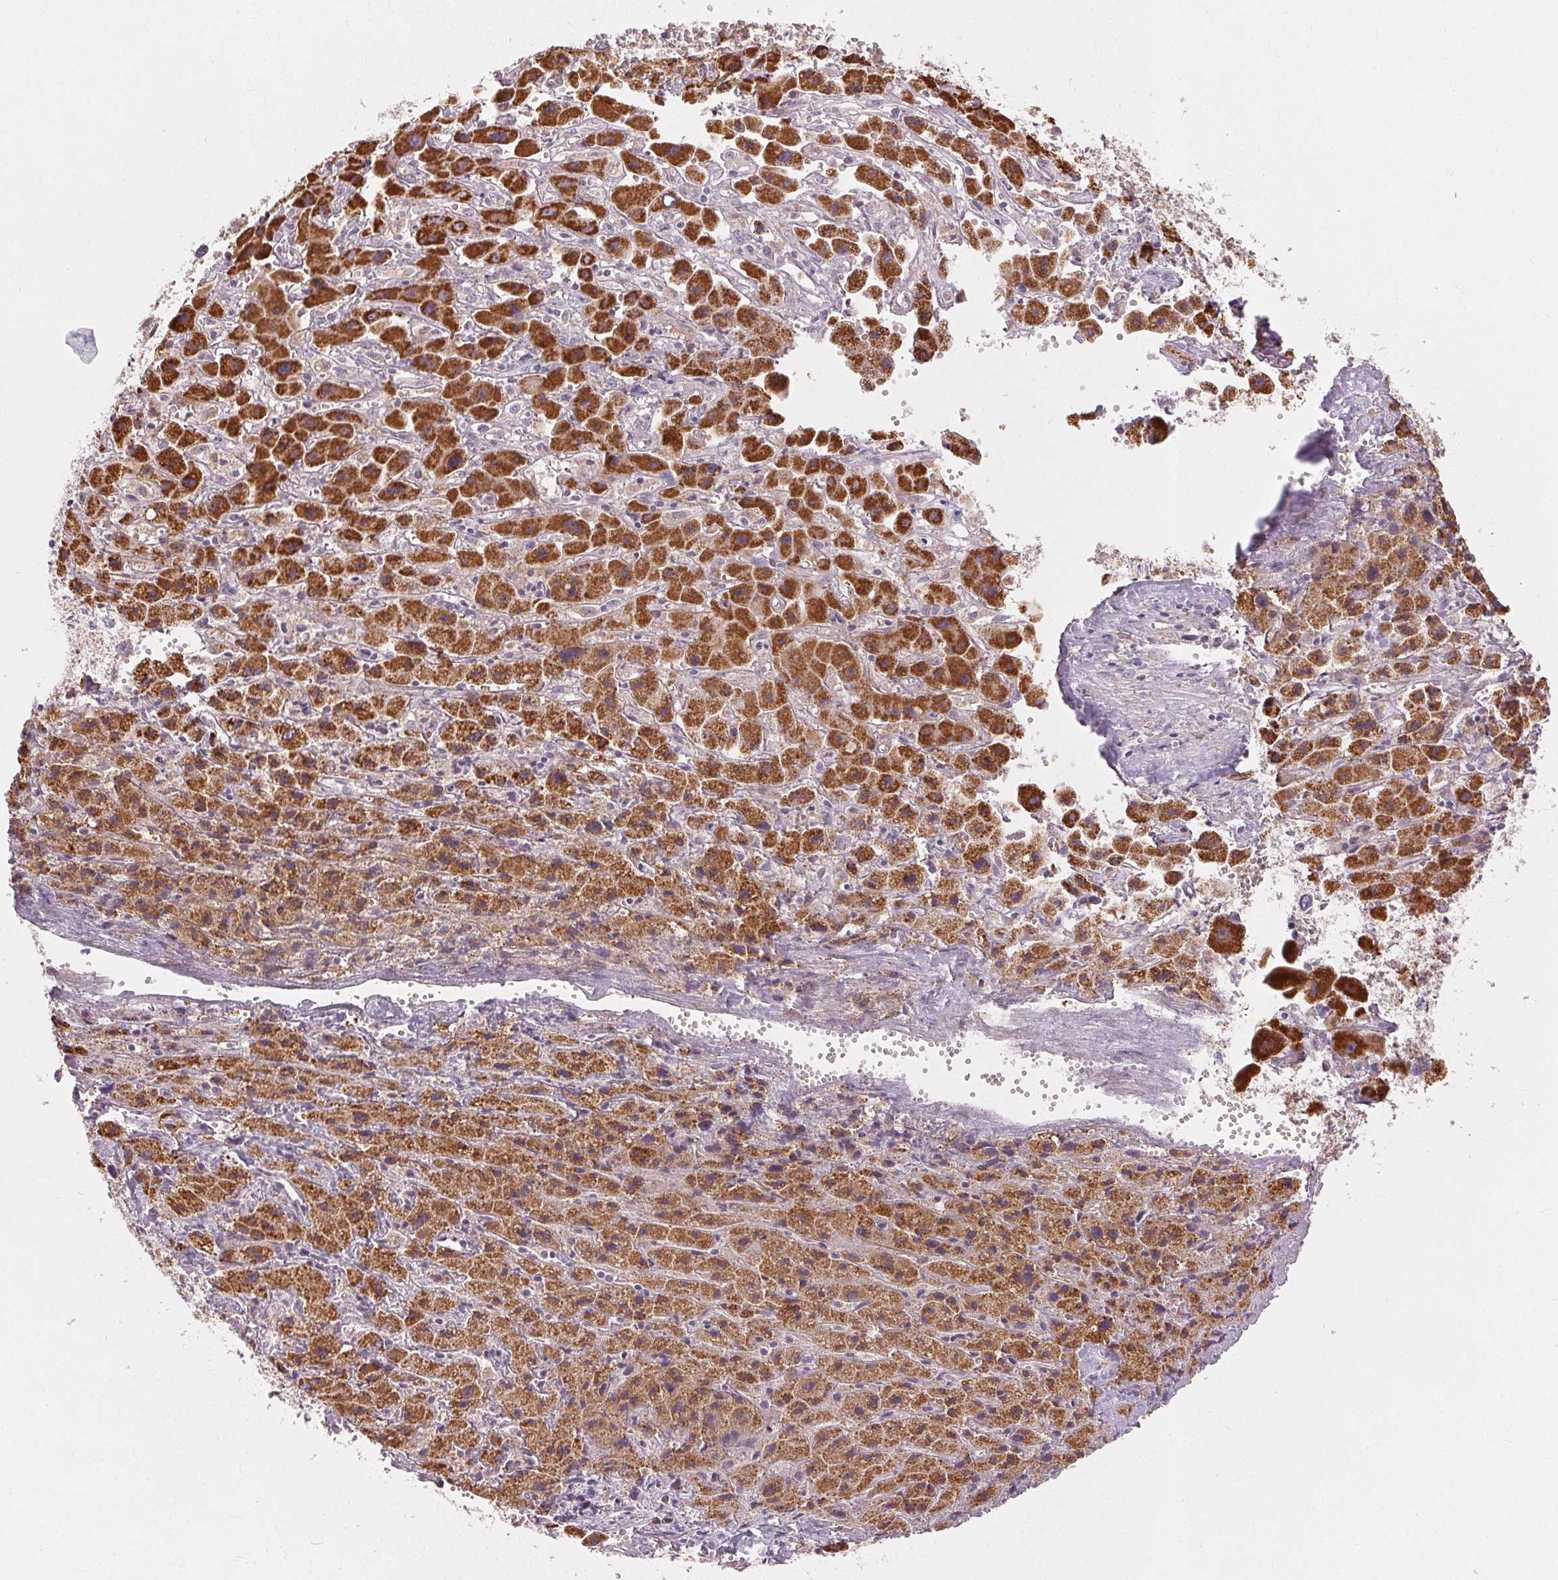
{"staining": {"intensity": "strong", "quantity": ">75%", "location": "cytoplasmic/membranous"}, "tissue": "liver cancer", "cell_type": "Tumor cells", "image_type": "cancer", "snomed": [{"axis": "morphology", "description": "Cholangiocarcinoma"}, {"axis": "topography", "description": "Liver"}], "caption": "Protein staining shows strong cytoplasmic/membranous expression in approximately >75% of tumor cells in liver cholangiocarcinoma. The protein of interest is shown in brown color, while the nuclei are stained blue.", "gene": "REP15", "patient": {"sex": "female", "age": 61}}